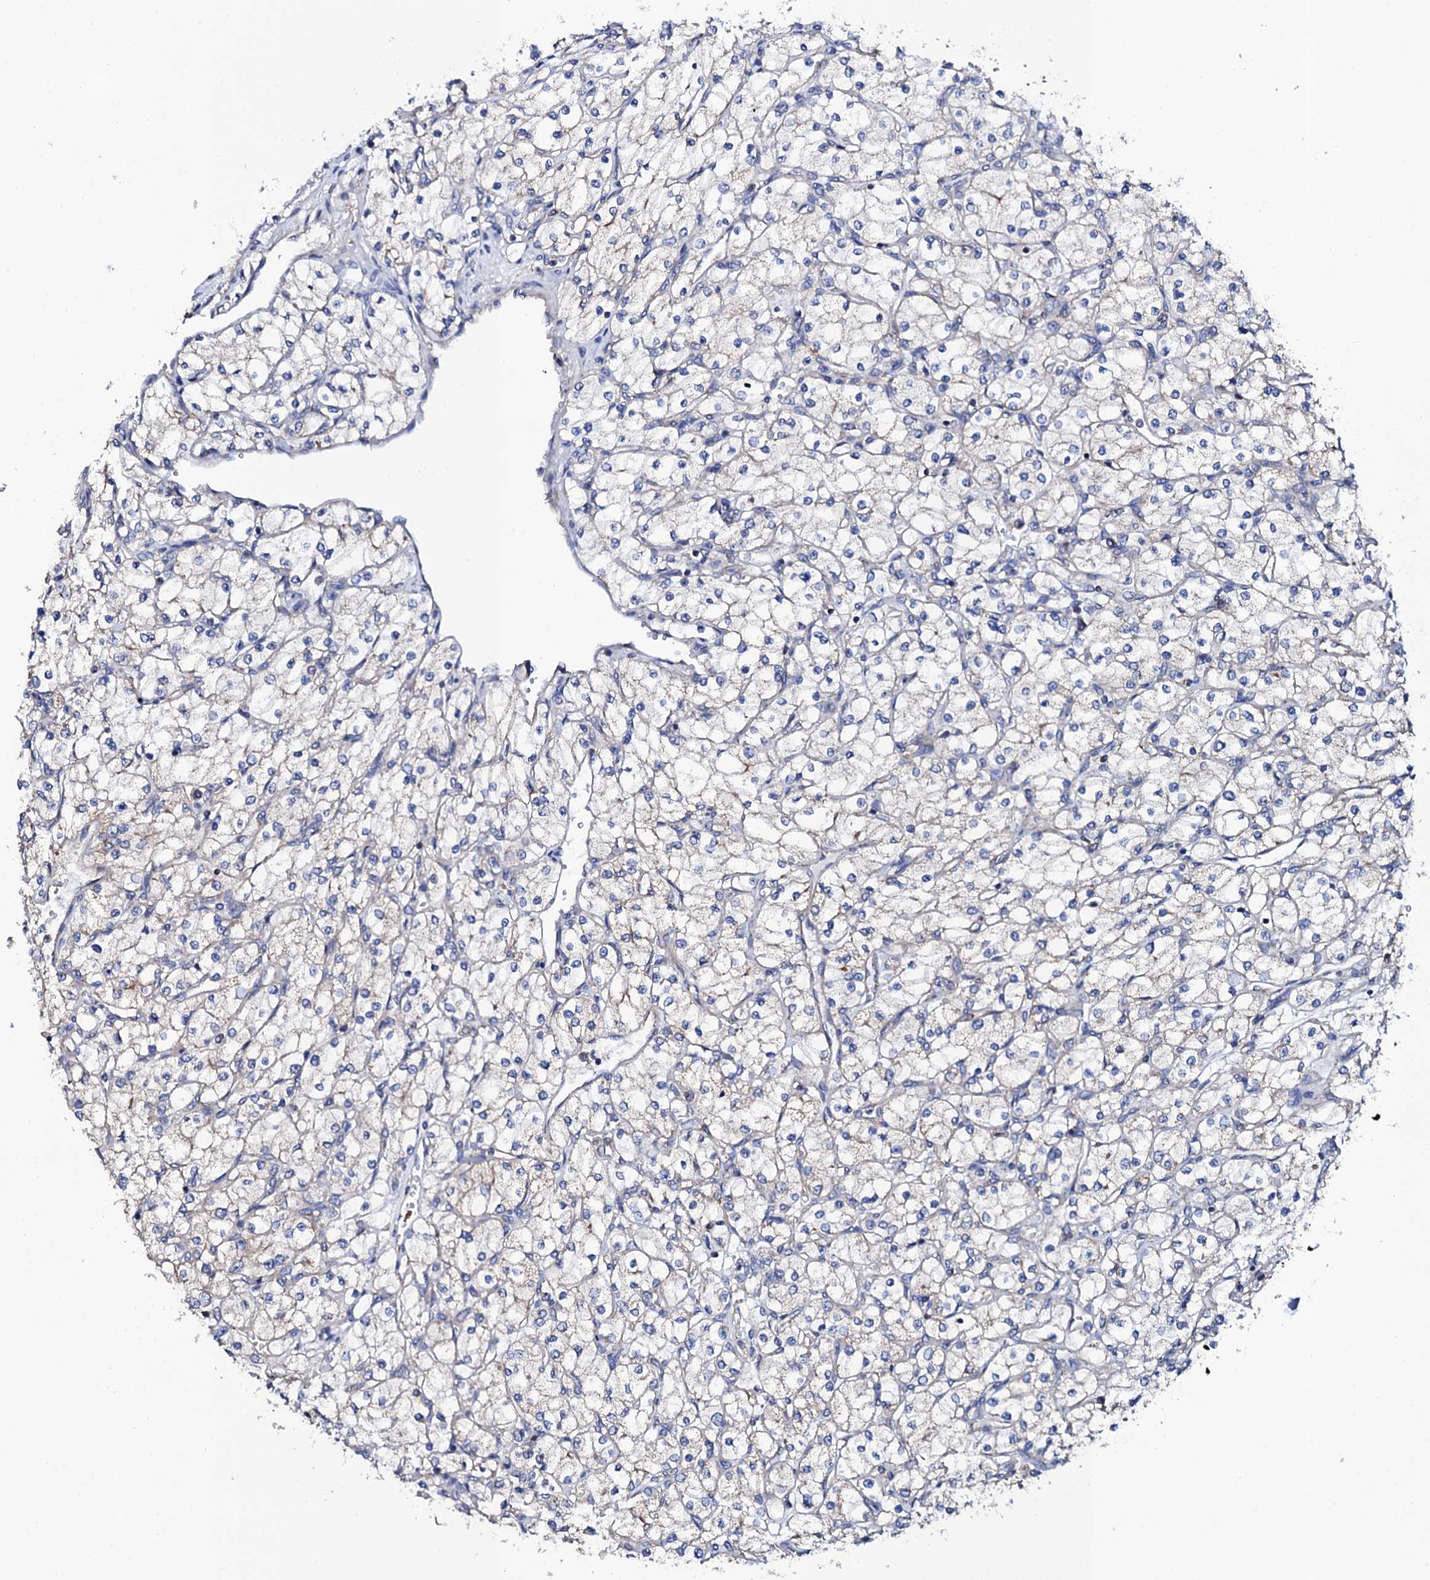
{"staining": {"intensity": "negative", "quantity": "none", "location": "none"}, "tissue": "renal cancer", "cell_type": "Tumor cells", "image_type": "cancer", "snomed": [{"axis": "morphology", "description": "Adenocarcinoma, NOS"}, {"axis": "topography", "description": "Kidney"}], "caption": "DAB (3,3'-diaminobenzidine) immunohistochemical staining of renal cancer (adenocarcinoma) exhibits no significant expression in tumor cells. (DAB (3,3'-diaminobenzidine) IHC with hematoxylin counter stain).", "gene": "TCAF2", "patient": {"sex": "male", "age": 80}}